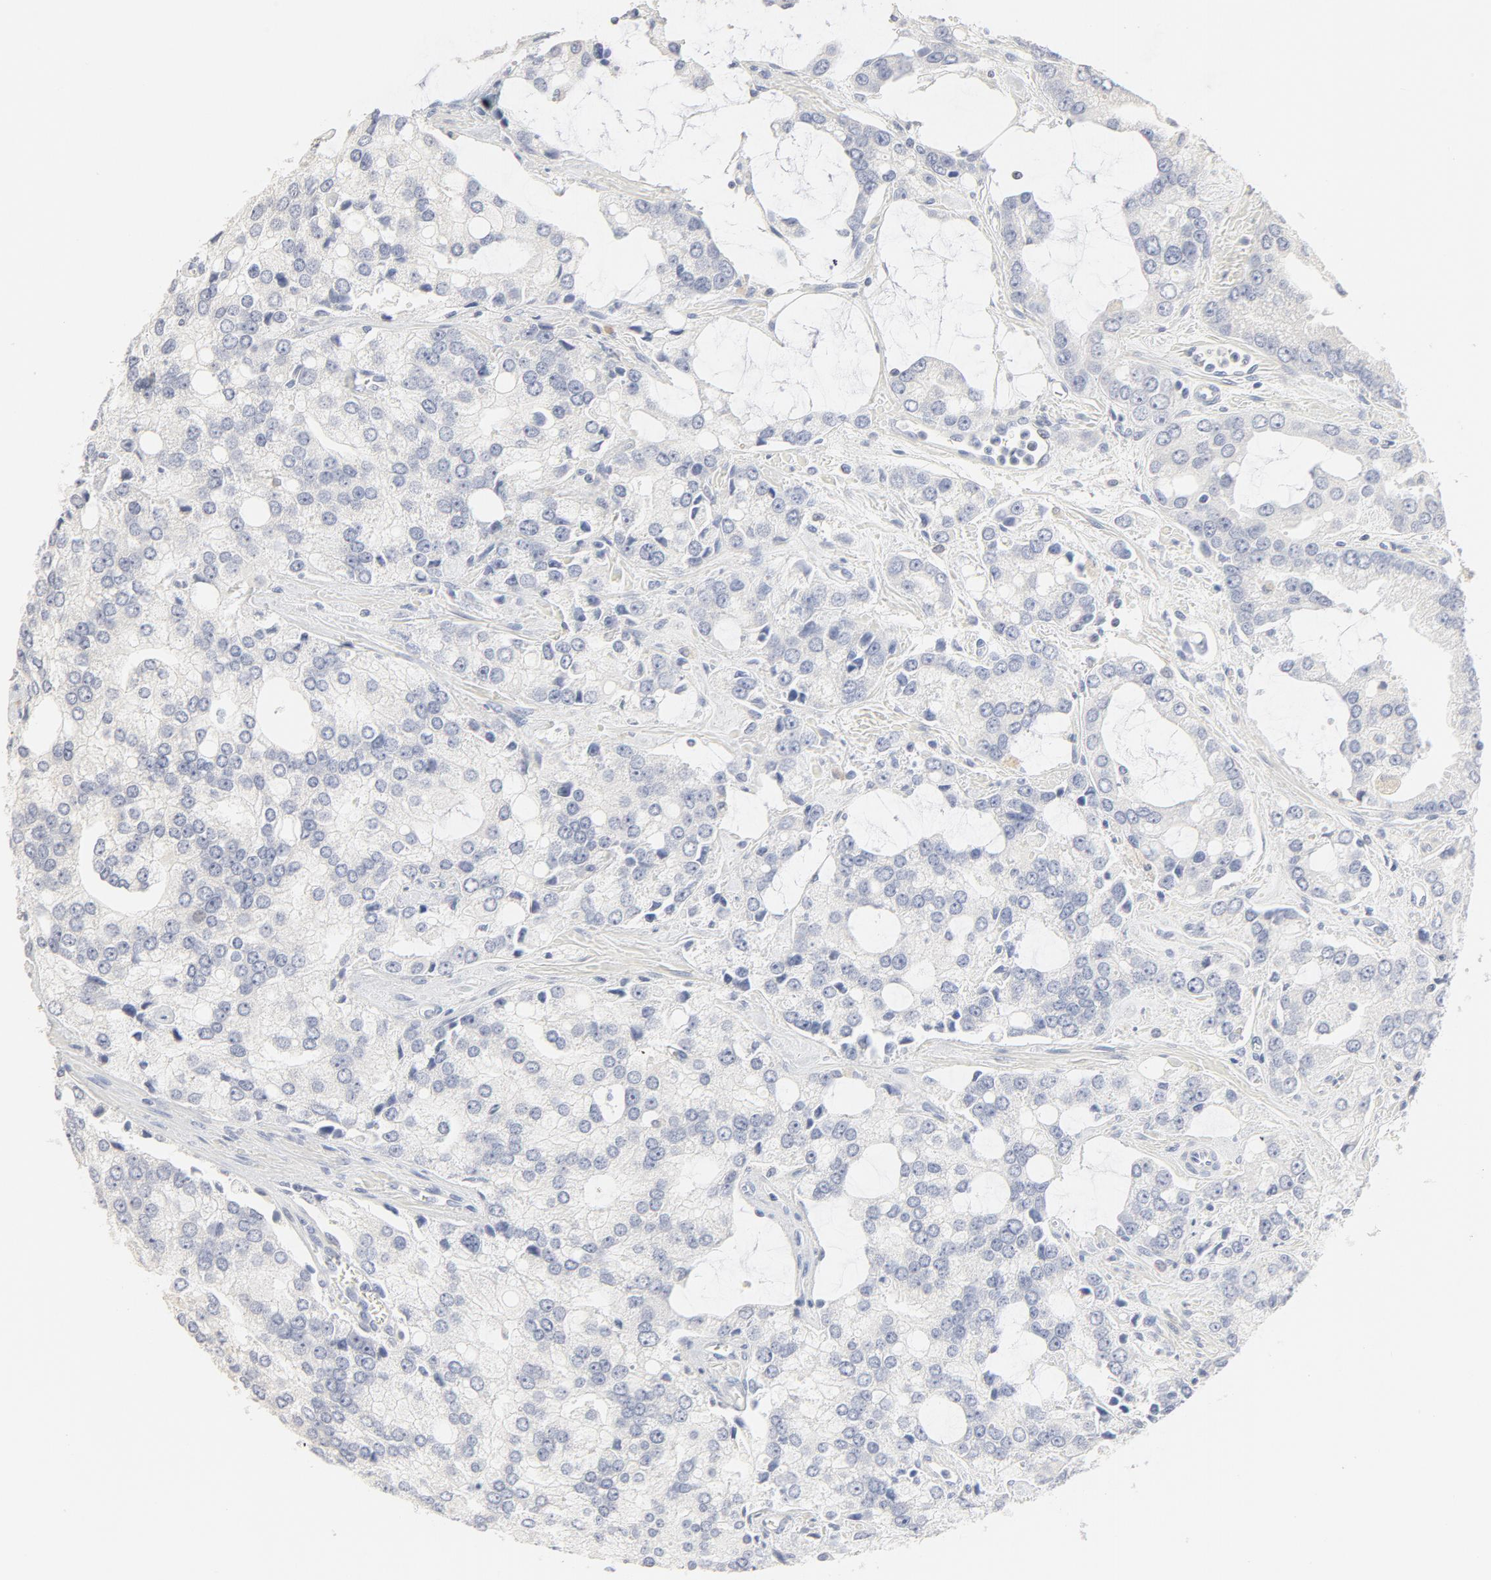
{"staining": {"intensity": "negative", "quantity": "none", "location": "none"}, "tissue": "prostate cancer", "cell_type": "Tumor cells", "image_type": "cancer", "snomed": [{"axis": "morphology", "description": "Adenocarcinoma, High grade"}, {"axis": "topography", "description": "Prostate"}], "caption": "Micrograph shows no protein positivity in tumor cells of prostate cancer tissue.", "gene": "FCGBP", "patient": {"sex": "male", "age": 67}}